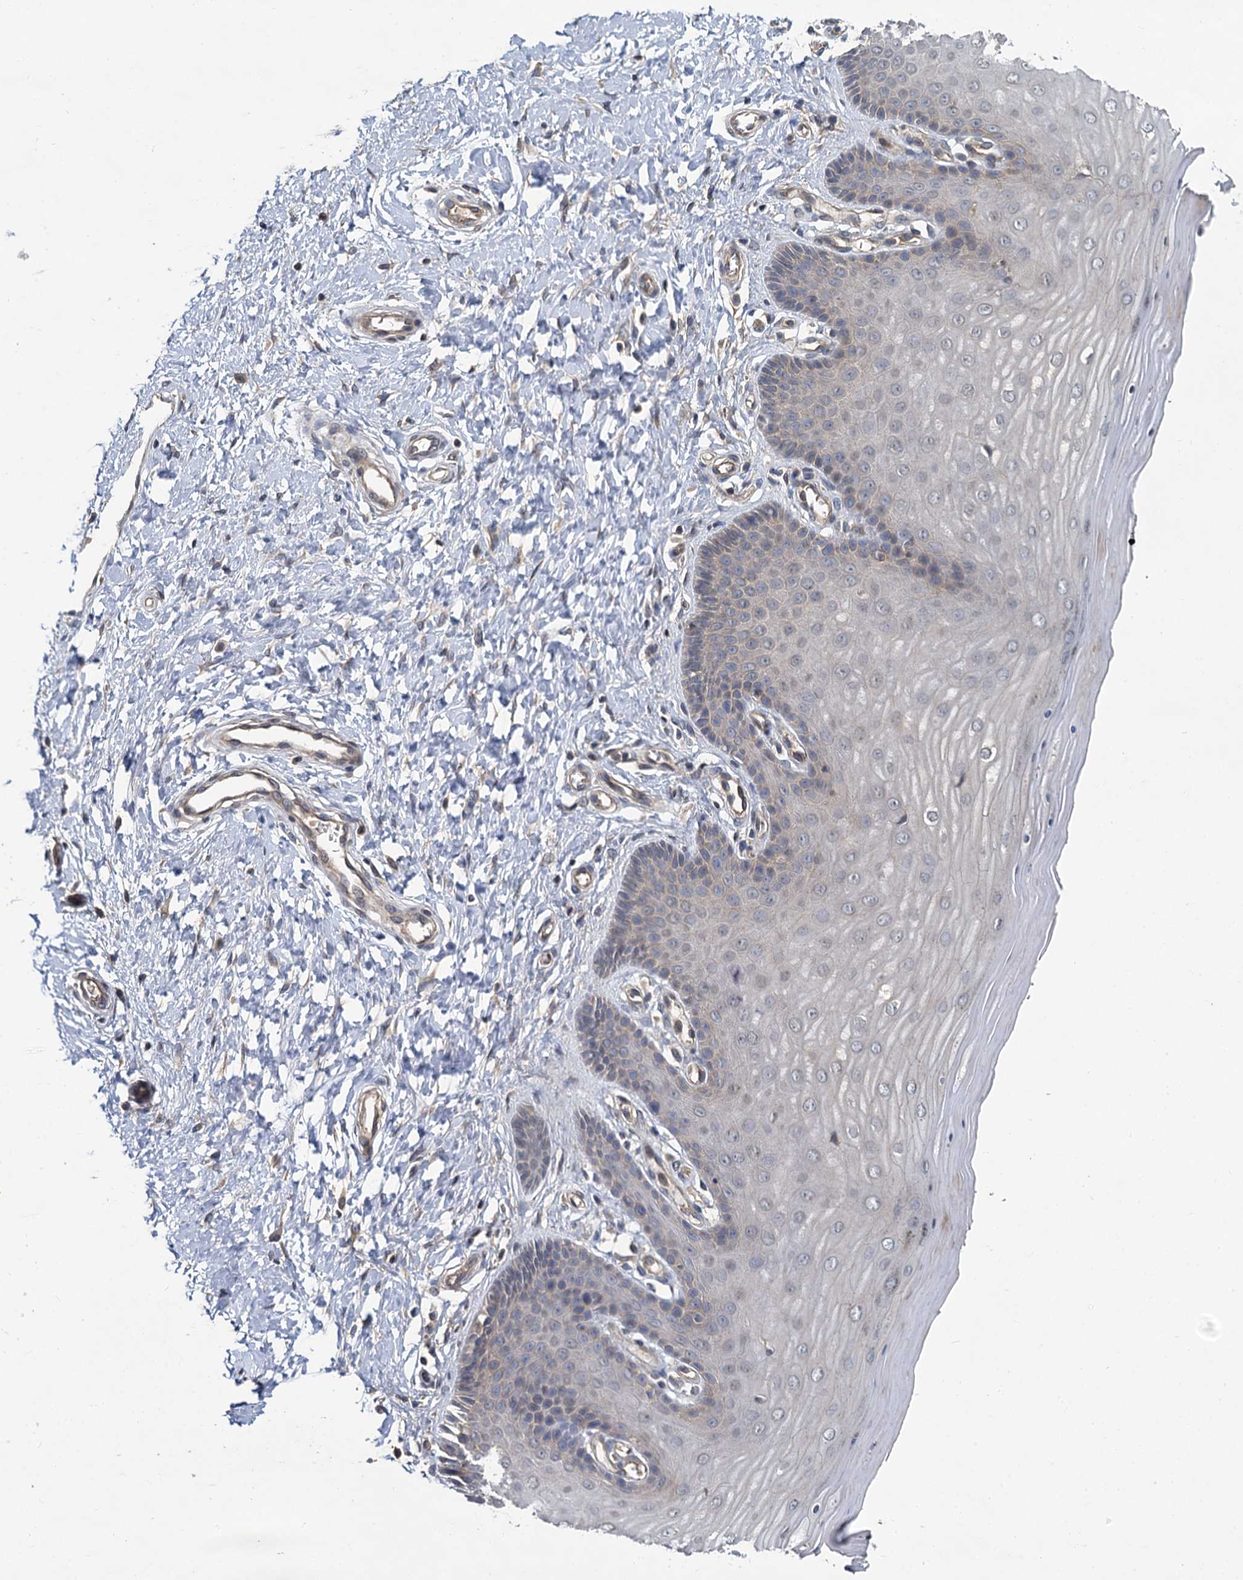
{"staining": {"intensity": "negative", "quantity": "none", "location": "none"}, "tissue": "cervix", "cell_type": "Glandular cells", "image_type": "normal", "snomed": [{"axis": "morphology", "description": "Normal tissue, NOS"}, {"axis": "topography", "description": "Cervix"}], "caption": "Cervix was stained to show a protein in brown. There is no significant expression in glandular cells. (DAB IHC with hematoxylin counter stain).", "gene": "ZNF324", "patient": {"sex": "female", "age": 55}}